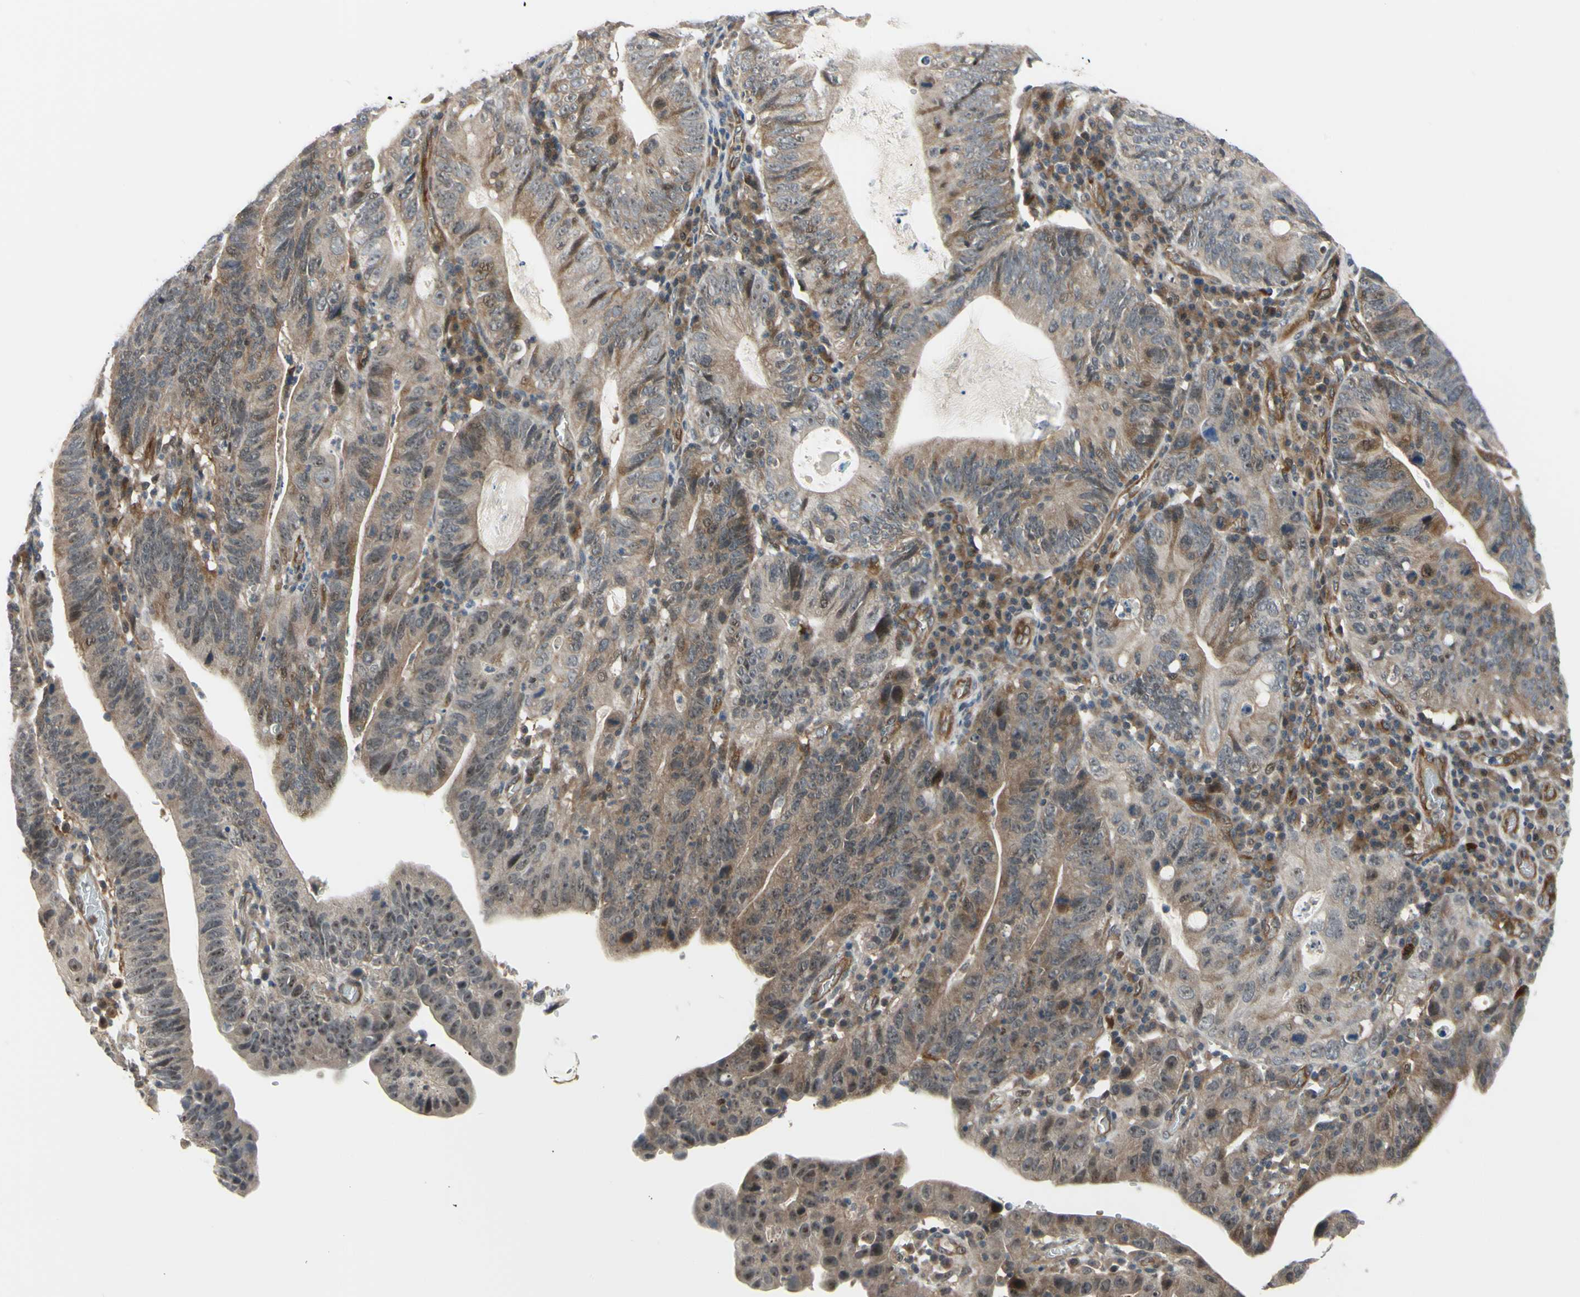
{"staining": {"intensity": "moderate", "quantity": ">75%", "location": "cytoplasmic/membranous,nuclear"}, "tissue": "stomach cancer", "cell_type": "Tumor cells", "image_type": "cancer", "snomed": [{"axis": "morphology", "description": "Adenocarcinoma, NOS"}, {"axis": "topography", "description": "Stomach"}], "caption": "Immunohistochemical staining of human stomach cancer exhibits moderate cytoplasmic/membranous and nuclear protein expression in approximately >75% of tumor cells.", "gene": "COMMD9", "patient": {"sex": "male", "age": 59}}